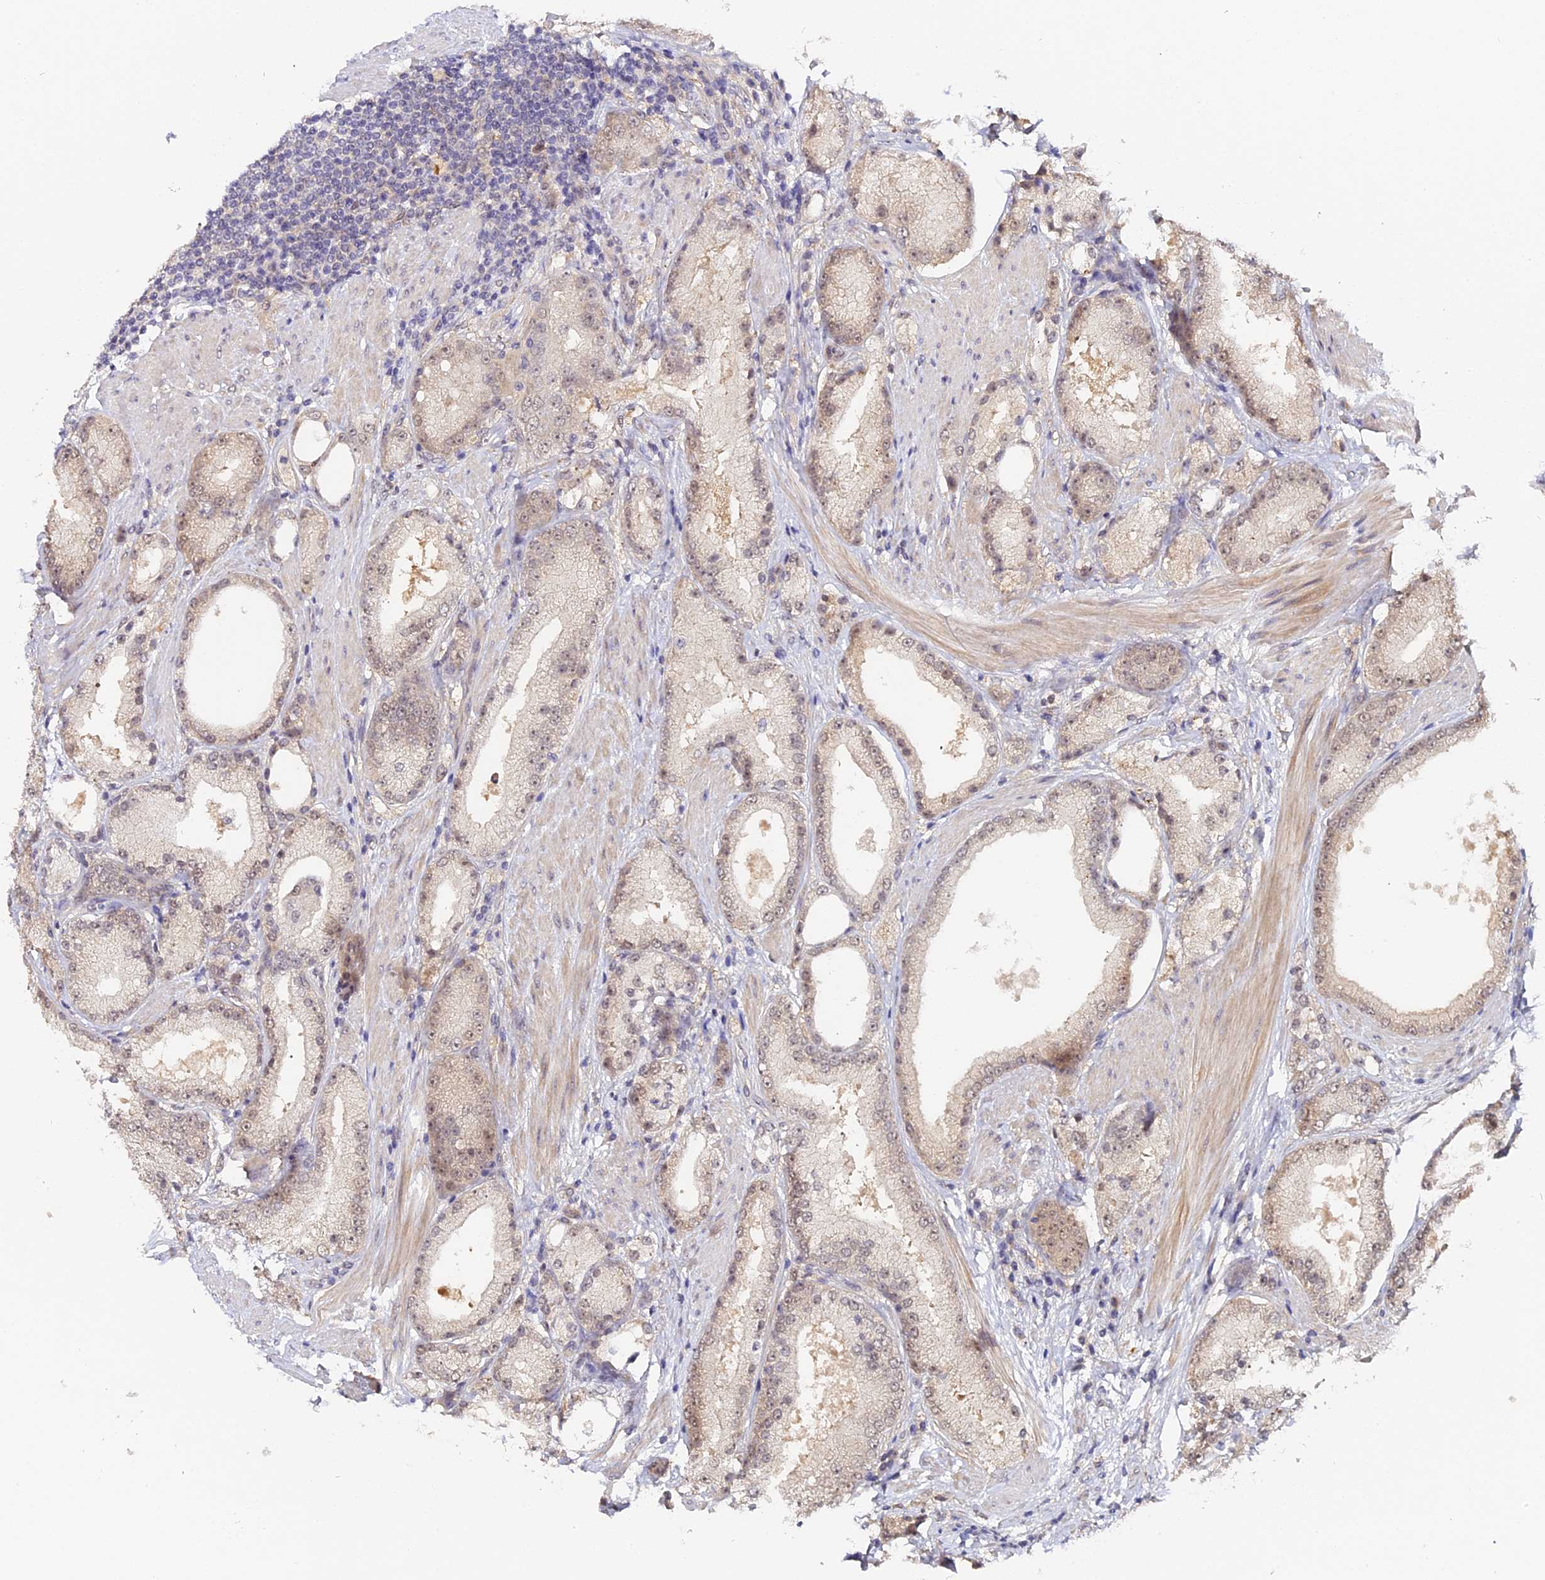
{"staining": {"intensity": "weak", "quantity": "<25%", "location": "nuclear"}, "tissue": "prostate cancer", "cell_type": "Tumor cells", "image_type": "cancer", "snomed": [{"axis": "morphology", "description": "Adenocarcinoma, Low grade"}, {"axis": "topography", "description": "Prostate"}], "caption": "A high-resolution photomicrograph shows immunohistochemistry staining of prostate cancer, which demonstrates no significant expression in tumor cells. (DAB (3,3'-diaminobenzidine) immunohistochemistry visualized using brightfield microscopy, high magnification).", "gene": "IMPACT", "patient": {"sex": "male", "age": 67}}